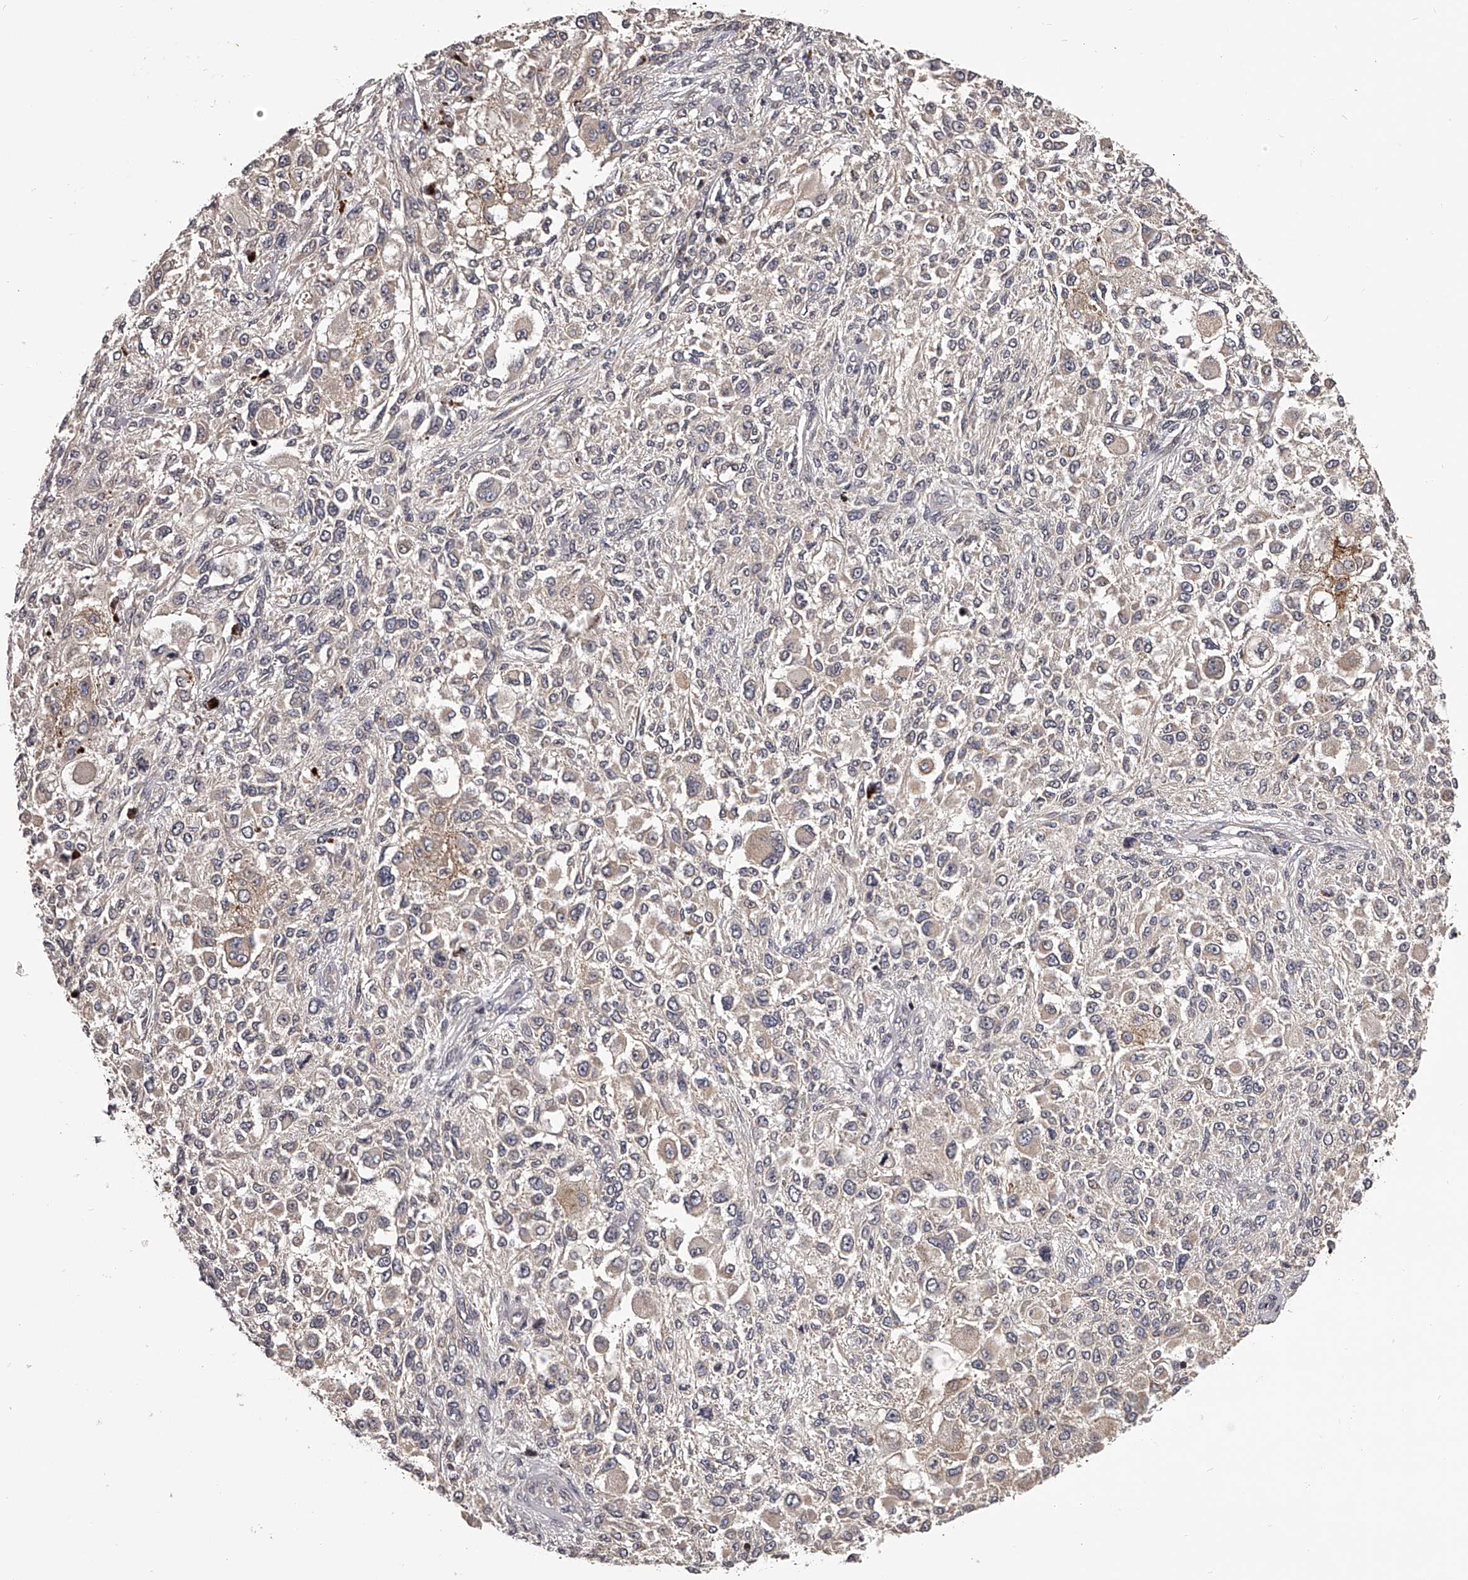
{"staining": {"intensity": "negative", "quantity": "none", "location": "none"}, "tissue": "melanoma", "cell_type": "Tumor cells", "image_type": "cancer", "snomed": [{"axis": "morphology", "description": "Necrosis, NOS"}, {"axis": "morphology", "description": "Malignant melanoma, NOS"}, {"axis": "topography", "description": "Skin"}], "caption": "An image of human melanoma is negative for staining in tumor cells. The staining was performed using DAB (3,3'-diaminobenzidine) to visualize the protein expression in brown, while the nuclei were stained in blue with hematoxylin (Magnification: 20x).", "gene": "PFDN2", "patient": {"sex": "female", "age": 87}}